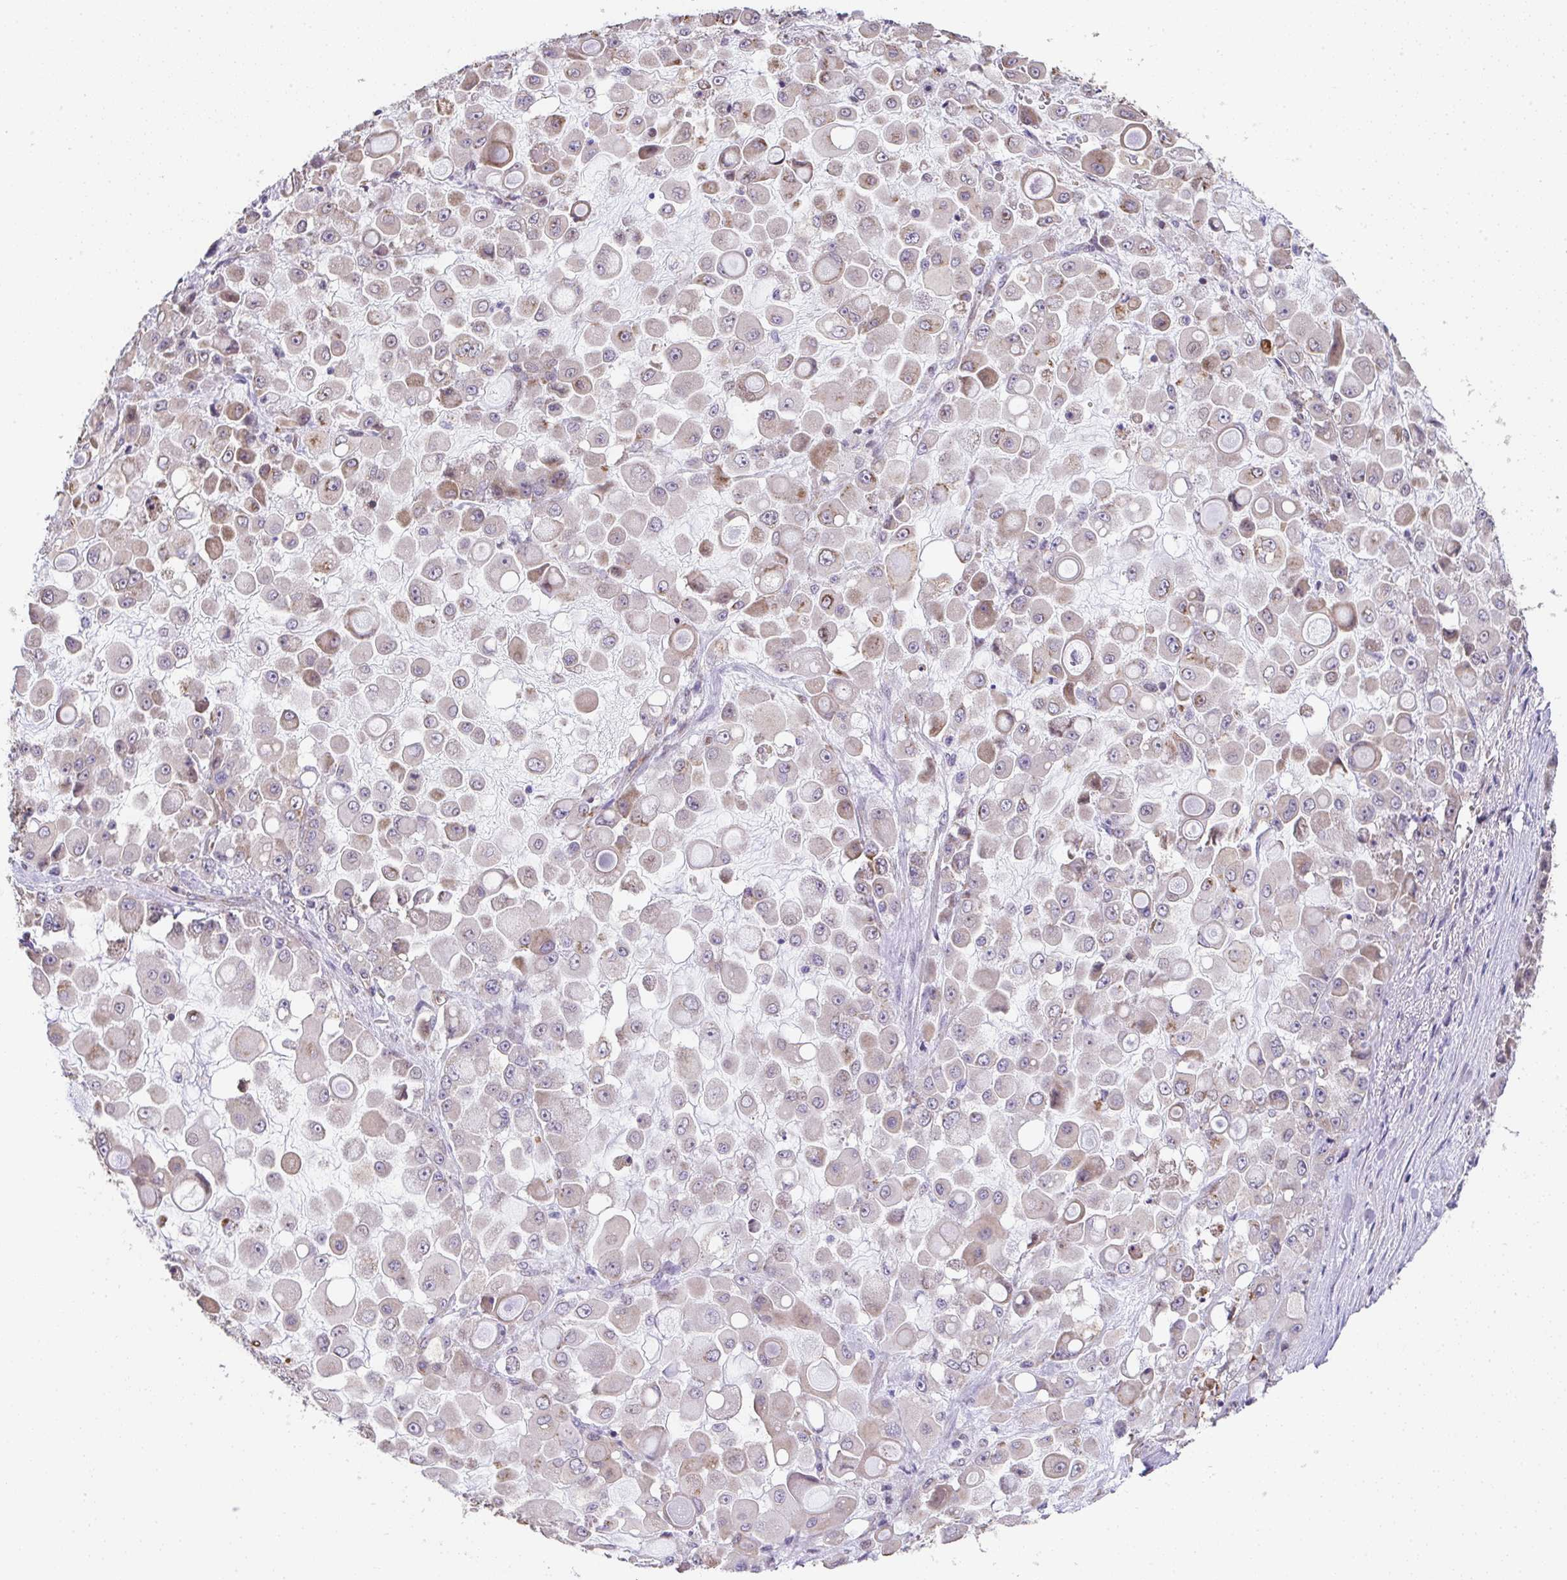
{"staining": {"intensity": "weak", "quantity": "25%-75%", "location": "cytoplasmic/membranous"}, "tissue": "stomach cancer", "cell_type": "Tumor cells", "image_type": "cancer", "snomed": [{"axis": "morphology", "description": "Adenocarcinoma, NOS"}, {"axis": "topography", "description": "Stomach"}], "caption": "DAB immunohistochemical staining of human stomach cancer (adenocarcinoma) displays weak cytoplasmic/membranous protein expression in about 25%-75% of tumor cells.", "gene": "RUNDC3B", "patient": {"sex": "female", "age": 76}}